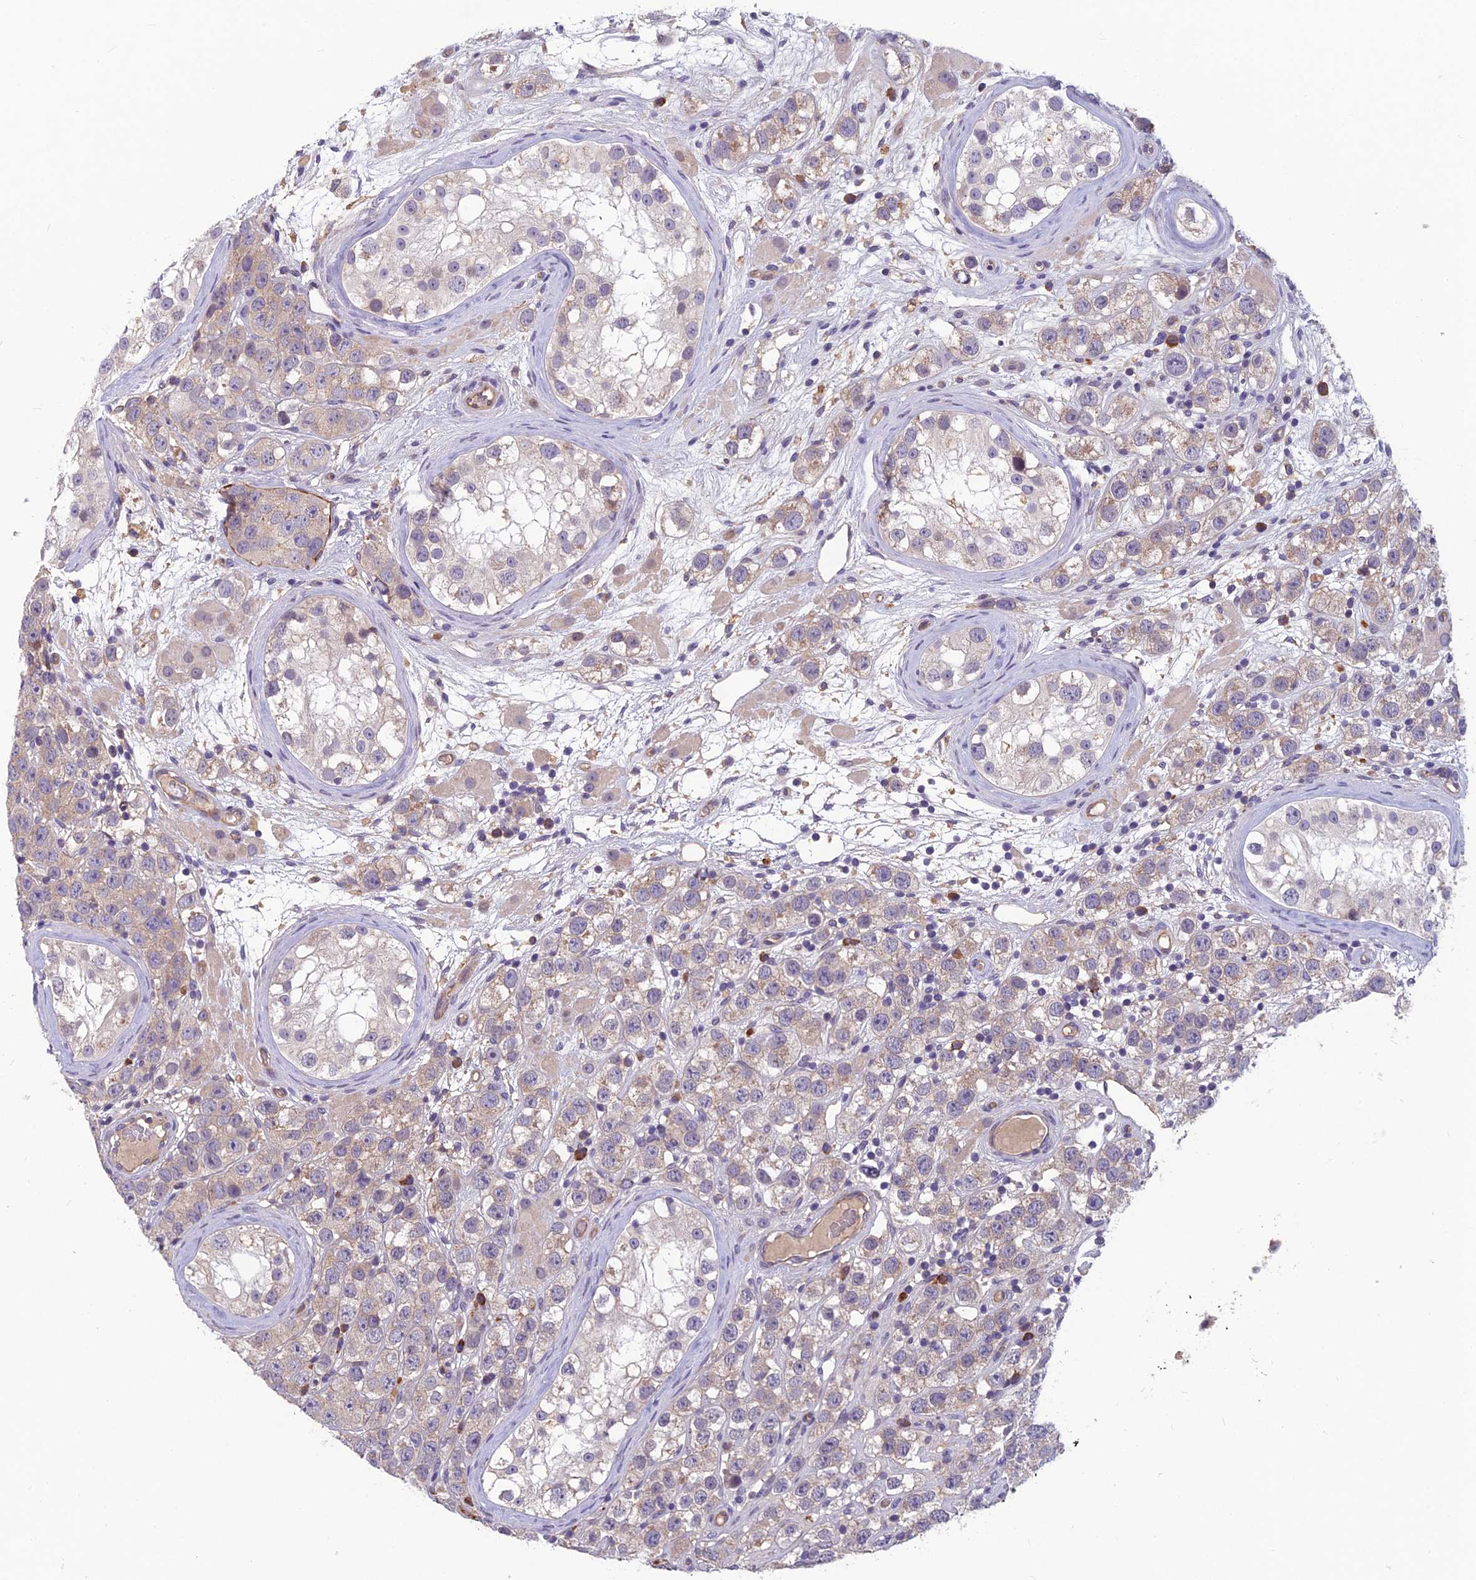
{"staining": {"intensity": "negative", "quantity": "none", "location": "none"}, "tissue": "testis cancer", "cell_type": "Tumor cells", "image_type": "cancer", "snomed": [{"axis": "morphology", "description": "Seminoma, NOS"}, {"axis": "topography", "description": "Testis"}], "caption": "Testis seminoma was stained to show a protein in brown. There is no significant positivity in tumor cells.", "gene": "TSPAN15", "patient": {"sex": "male", "age": 28}}